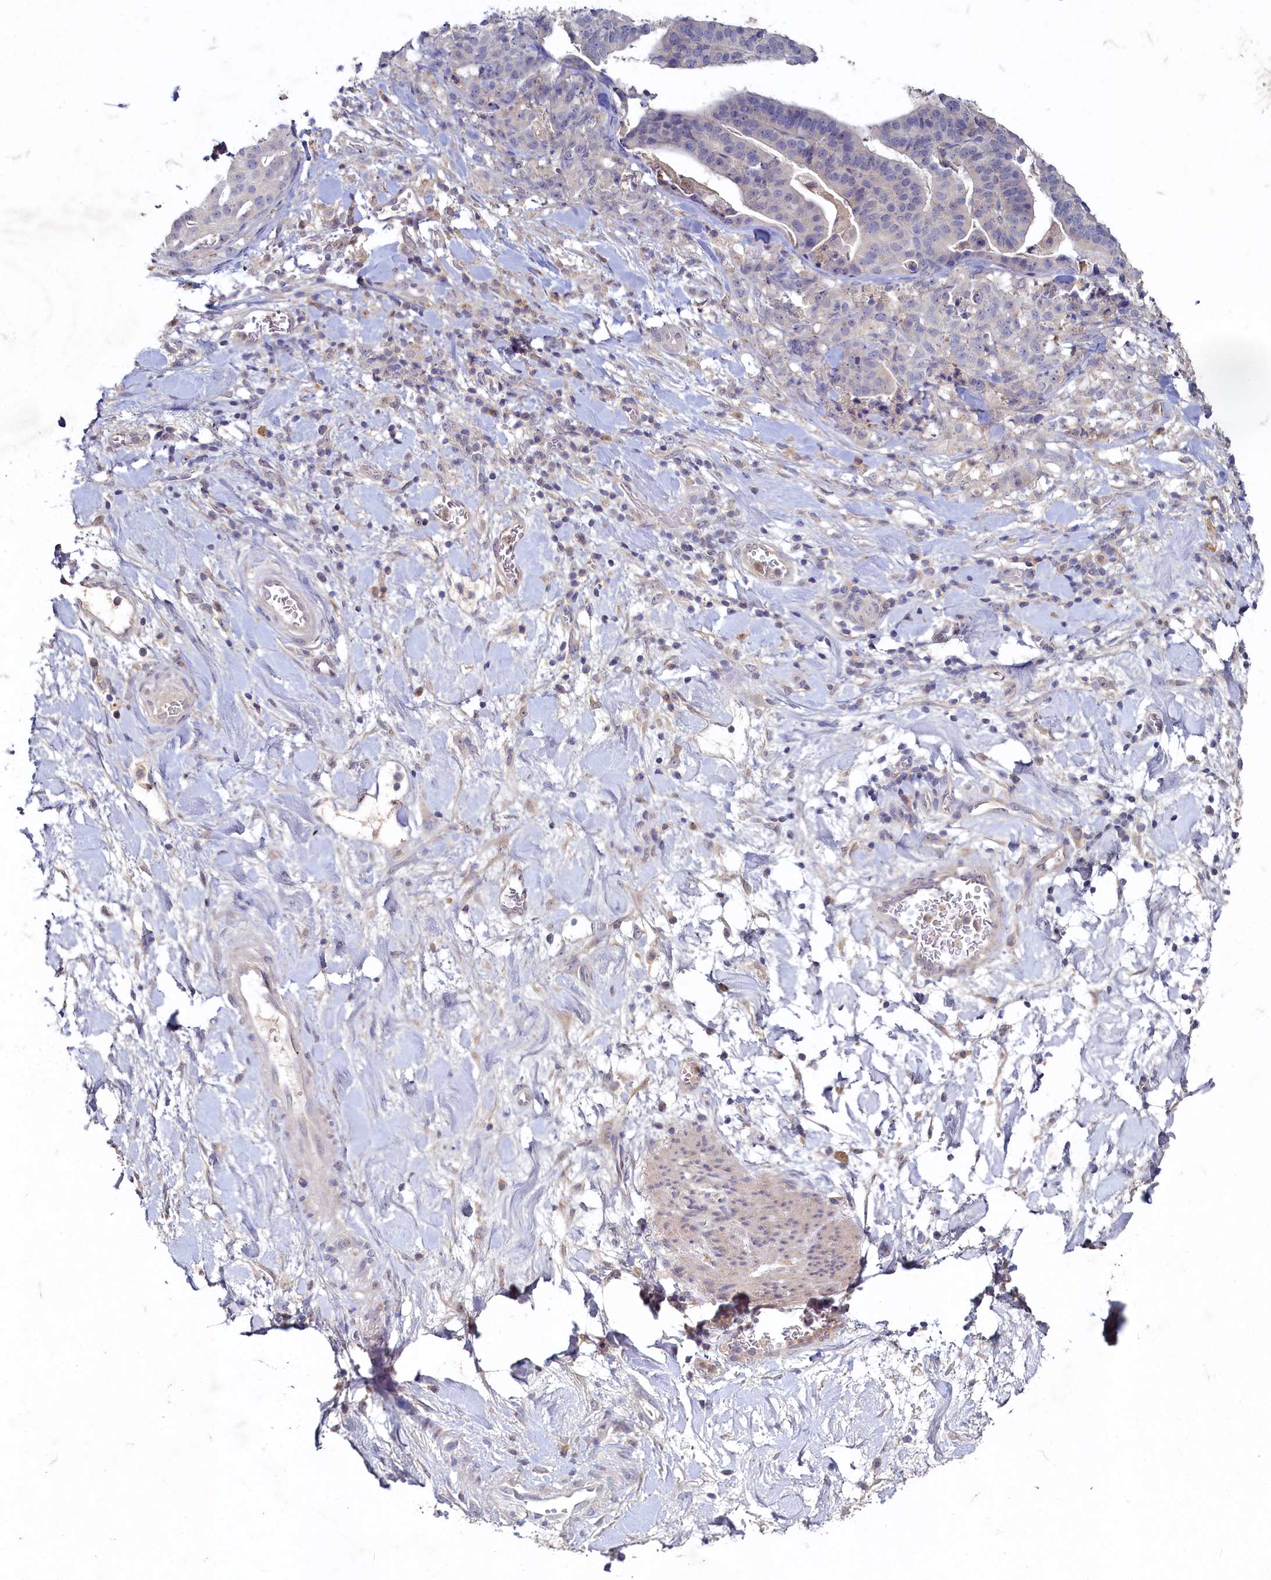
{"staining": {"intensity": "negative", "quantity": "none", "location": "none"}, "tissue": "stomach cancer", "cell_type": "Tumor cells", "image_type": "cancer", "snomed": [{"axis": "morphology", "description": "Adenocarcinoma, NOS"}, {"axis": "topography", "description": "Stomach"}], "caption": "Stomach adenocarcinoma stained for a protein using immunohistochemistry (IHC) displays no positivity tumor cells.", "gene": "HERC3", "patient": {"sex": "male", "age": 48}}